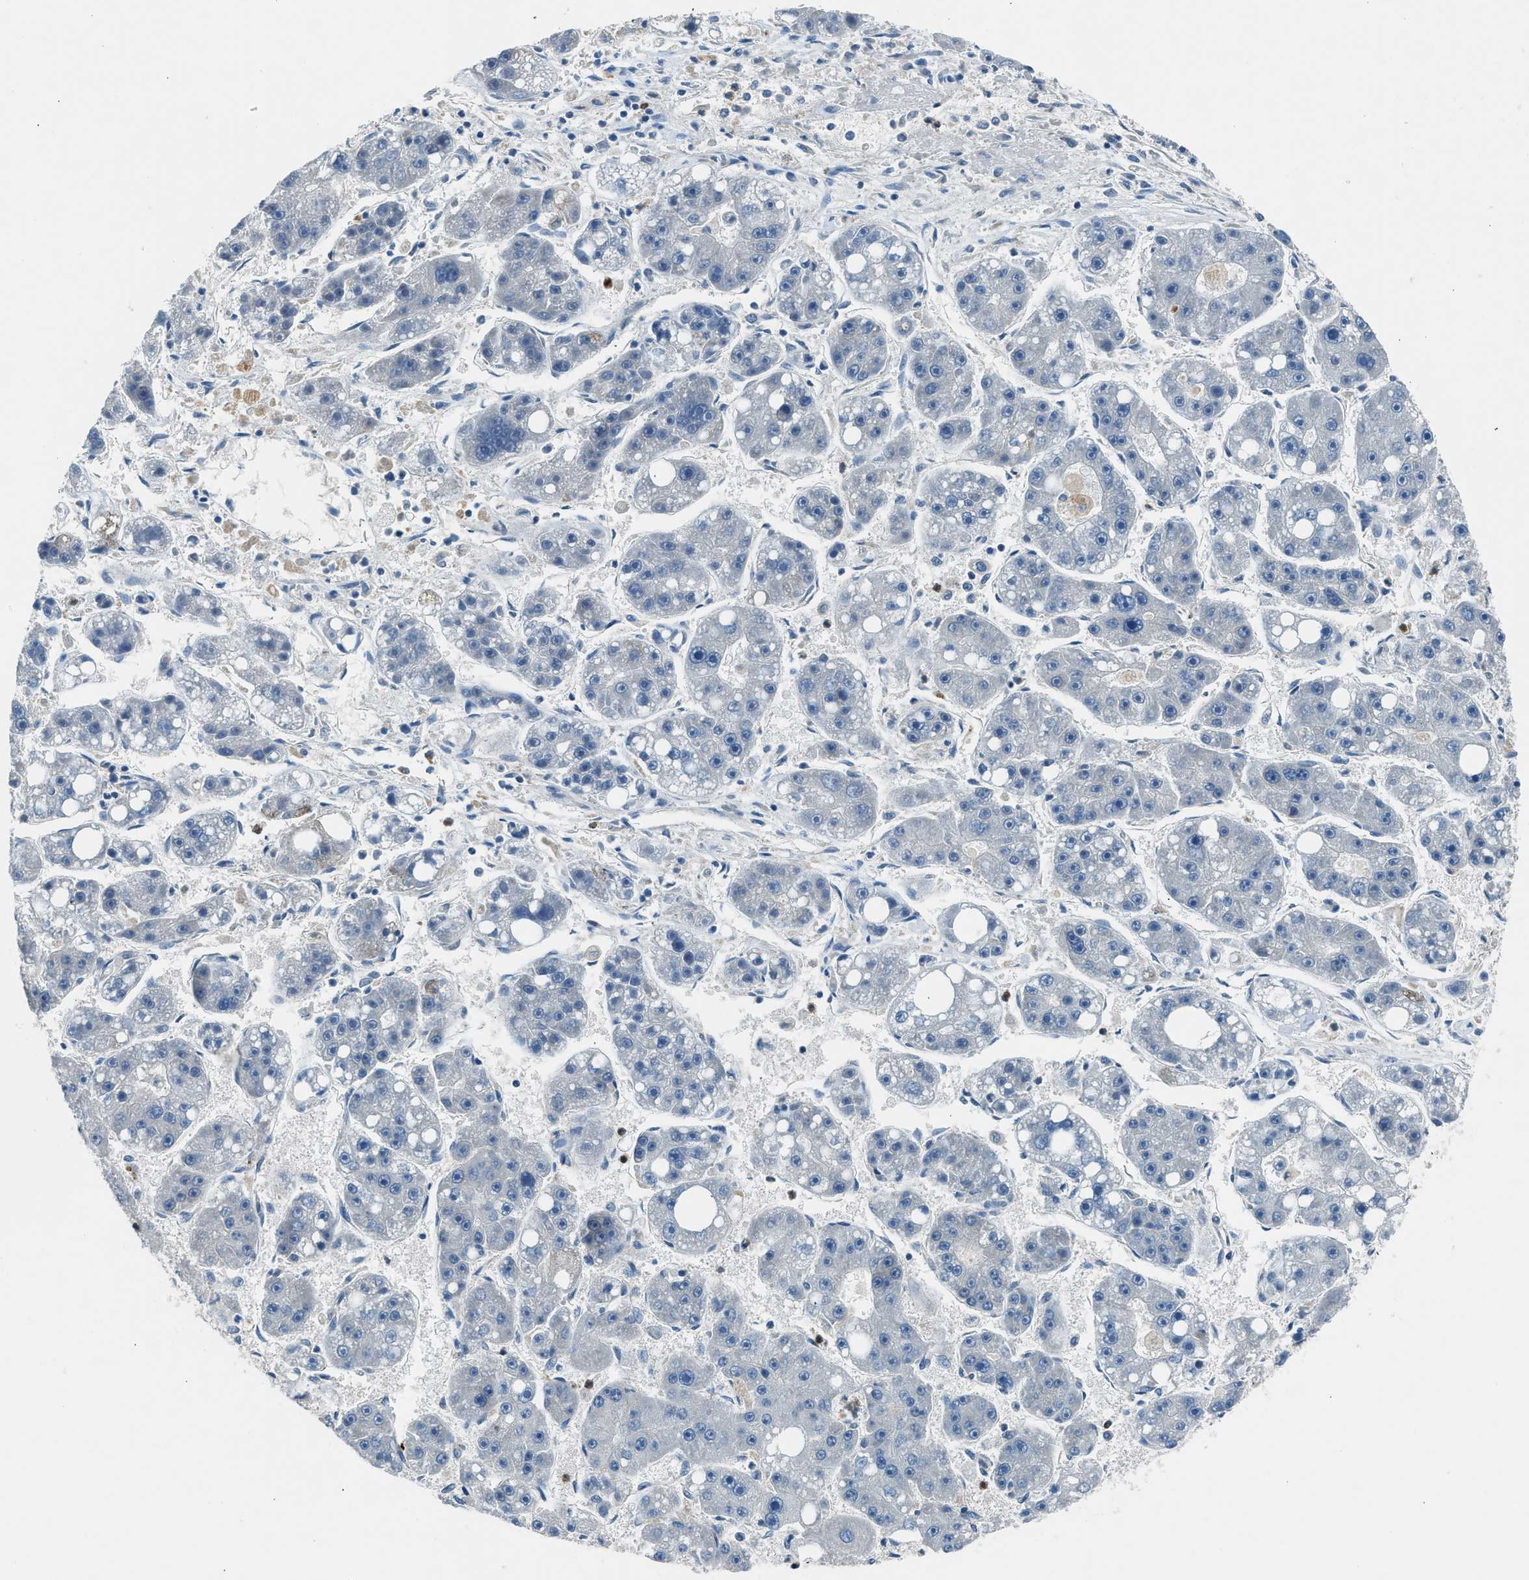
{"staining": {"intensity": "negative", "quantity": "none", "location": "none"}, "tissue": "liver cancer", "cell_type": "Tumor cells", "image_type": "cancer", "snomed": [{"axis": "morphology", "description": "Carcinoma, Hepatocellular, NOS"}, {"axis": "topography", "description": "Liver"}], "caption": "The photomicrograph reveals no significant expression in tumor cells of hepatocellular carcinoma (liver).", "gene": "BMP1", "patient": {"sex": "female", "age": 61}}